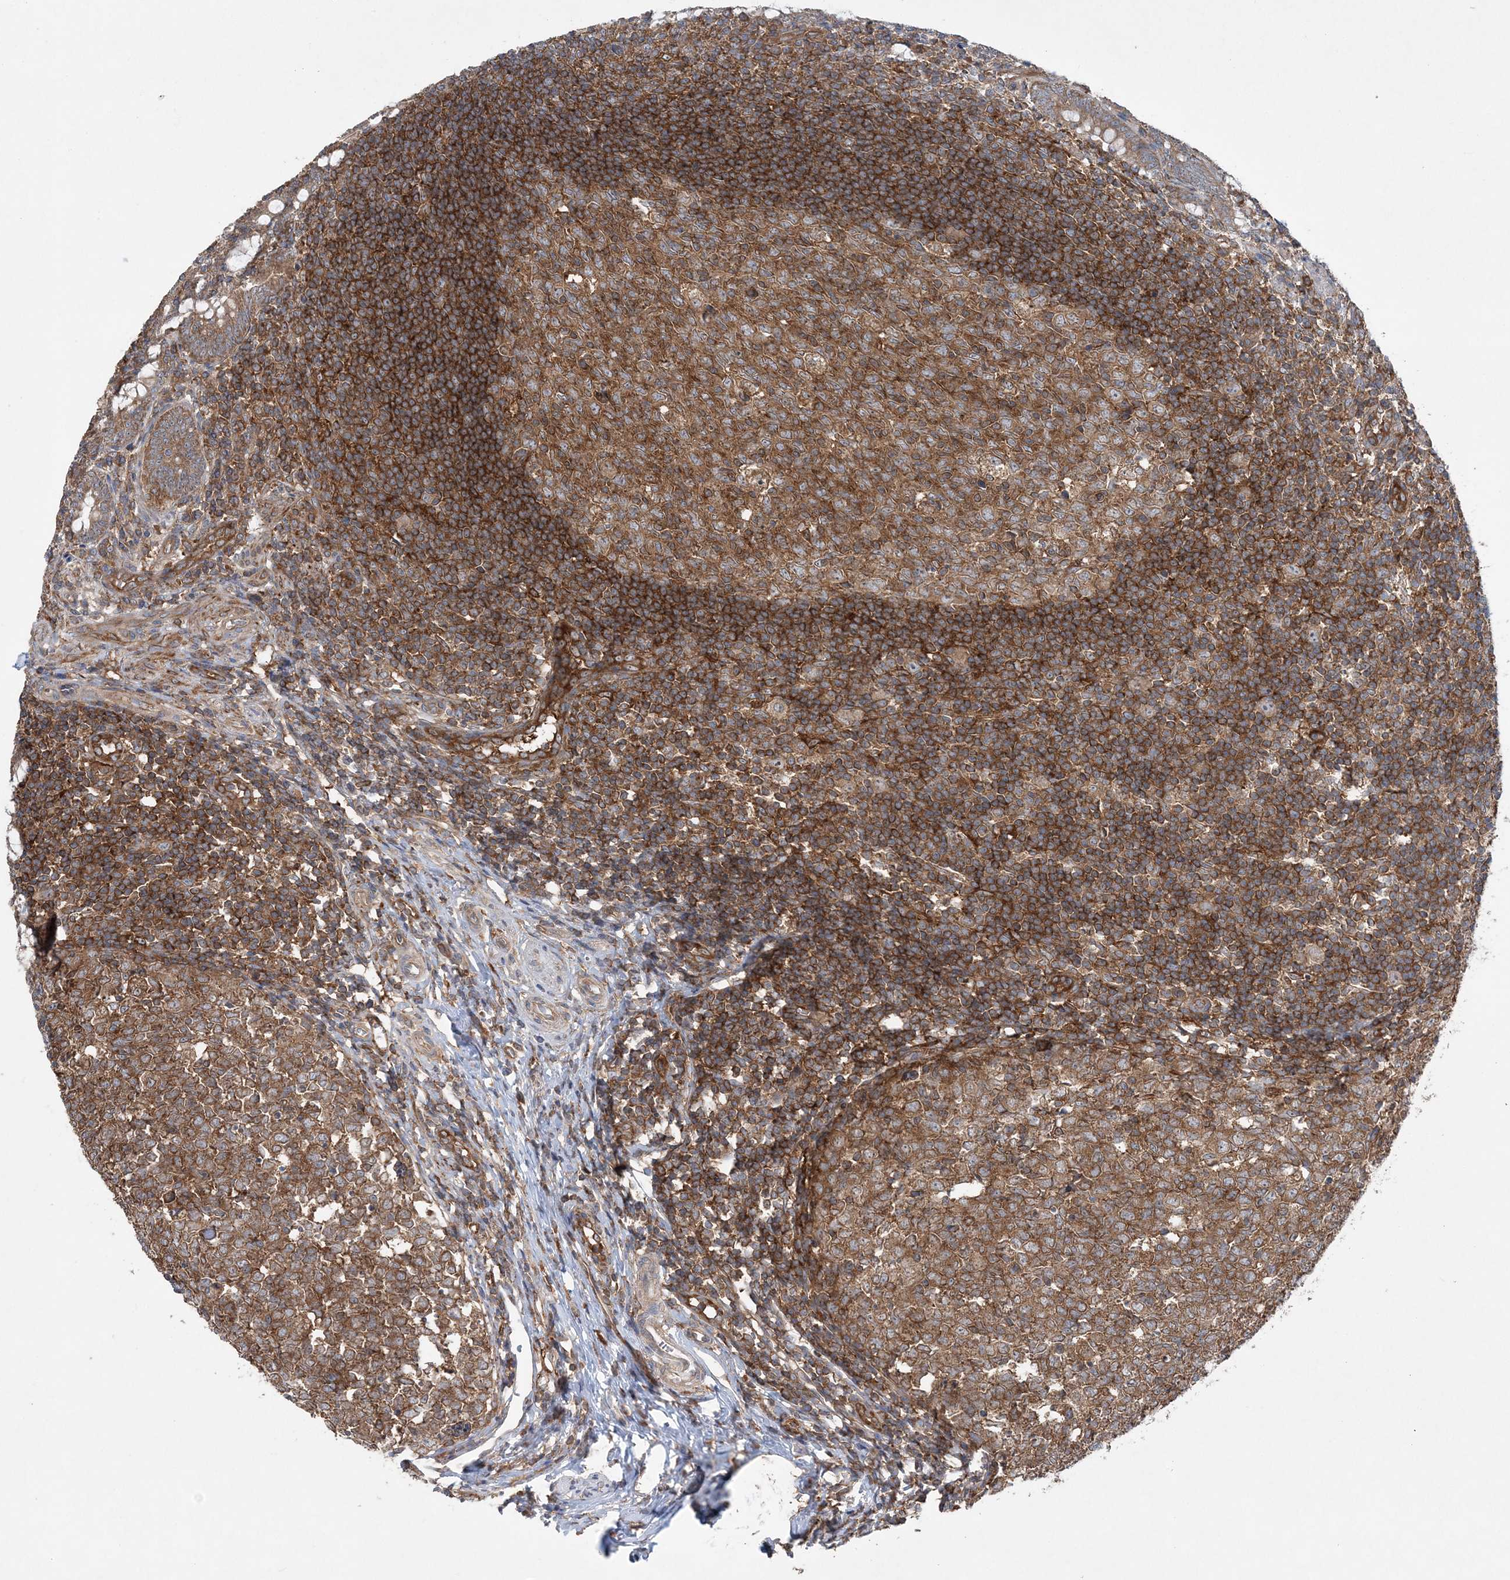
{"staining": {"intensity": "moderate", "quantity": ">75%", "location": "cytoplasmic/membranous"}, "tissue": "appendix", "cell_type": "Glandular cells", "image_type": "normal", "snomed": [{"axis": "morphology", "description": "Normal tissue, NOS"}, {"axis": "topography", "description": "Appendix"}], "caption": "Immunohistochemical staining of unremarkable human appendix displays >75% levels of moderate cytoplasmic/membranous protein staining in approximately >75% of glandular cells.", "gene": "ACAP2", "patient": {"sex": "male", "age": 14}}